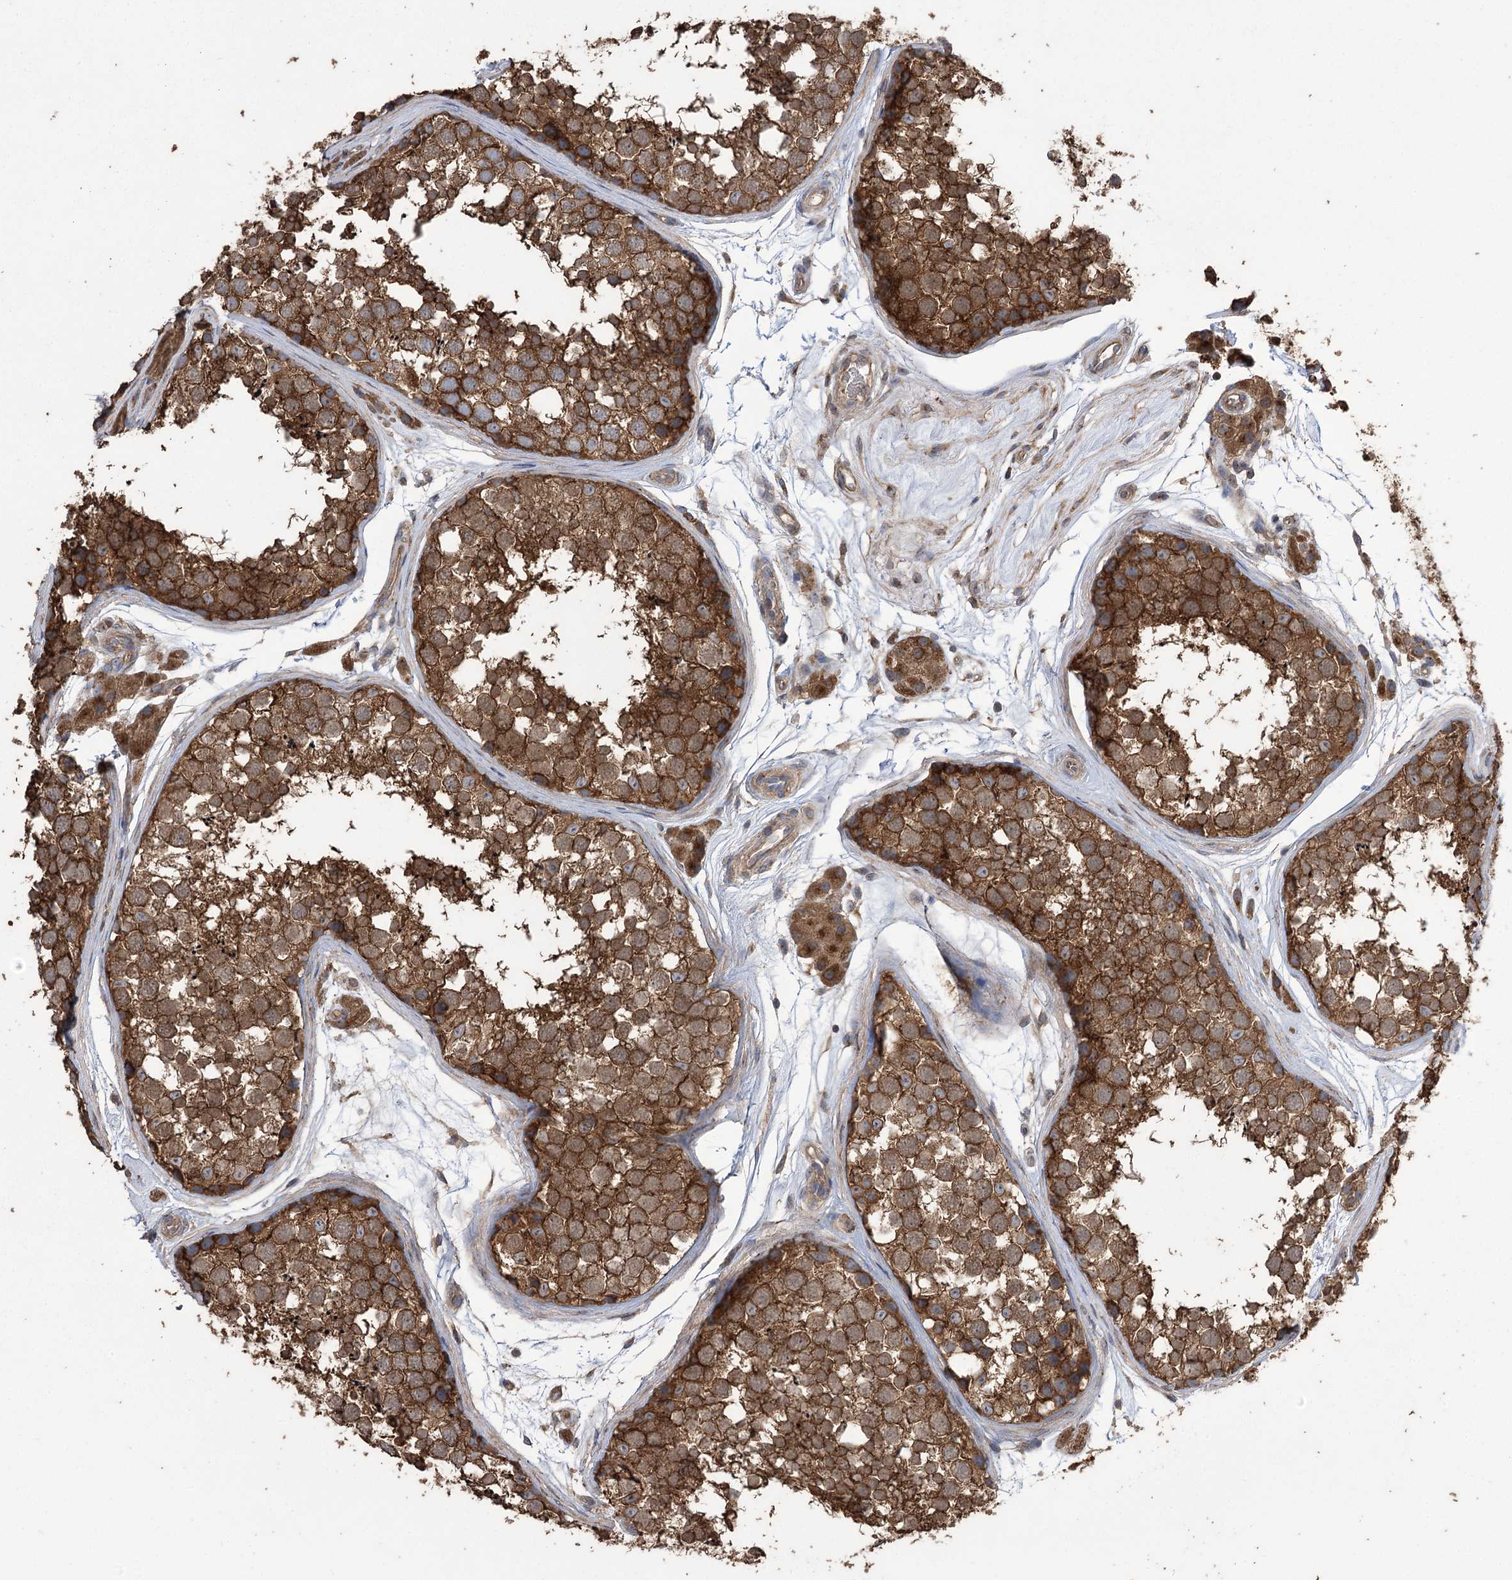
{"staining": {"intensity": "strong", "quantity": ">75%", "location": "cytoplasmic/membranous"}, "tissue": "testis", "cell_type": "Cells in seminiferous ducts", "image_type": "normal", "snomed": [{"axis": "morphology", "description": "Normal tissue, NOS"}, {"axis": "topography", "description": "Testis"}], "caption": "Immunohistochemistry (IHC) photomicrograph of unremarkable human testis stained for a protein (brown), which displays high levels of strong cytoplasmic/membranous expression in approximately >75% of cells in seminiferous ducts.", "gene": "PRSS53", "patient": {"sex": "male", "age": 56}}